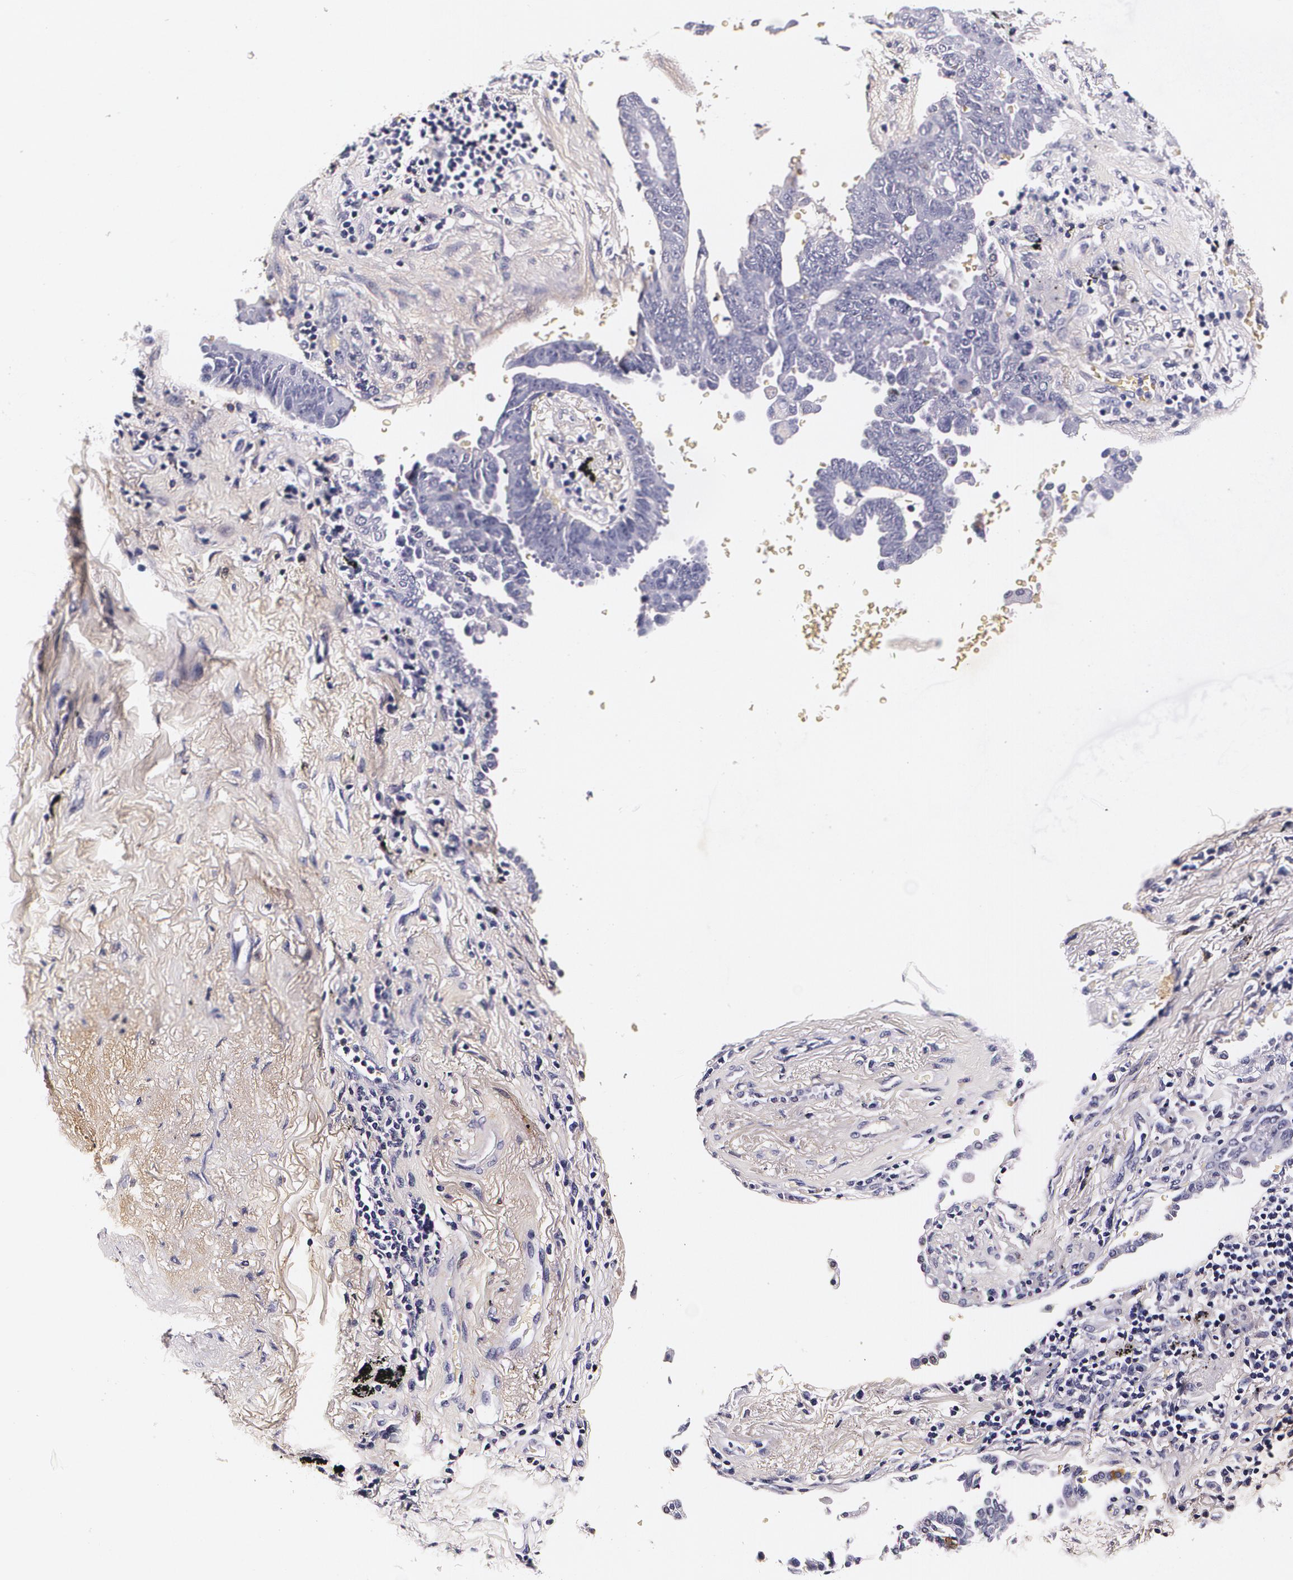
{"staining": {"intensity": "negative", "quantity": "none", "location": "none"}, "tissue": "lung cancer", "cell_type": "Tumor cells", "image_type": "cancer", "snomed": [{"axis": "morphology", "description": "Adenocarcinoma, NOS"}, {"axis": "topography", "description": "Lung"}], "caption": "Lung cancer was stained to show a protein in brown. There is no significant staining in tumor cells.", "gene": "TTR", "patient": {"sex": "female", "age": 64}}